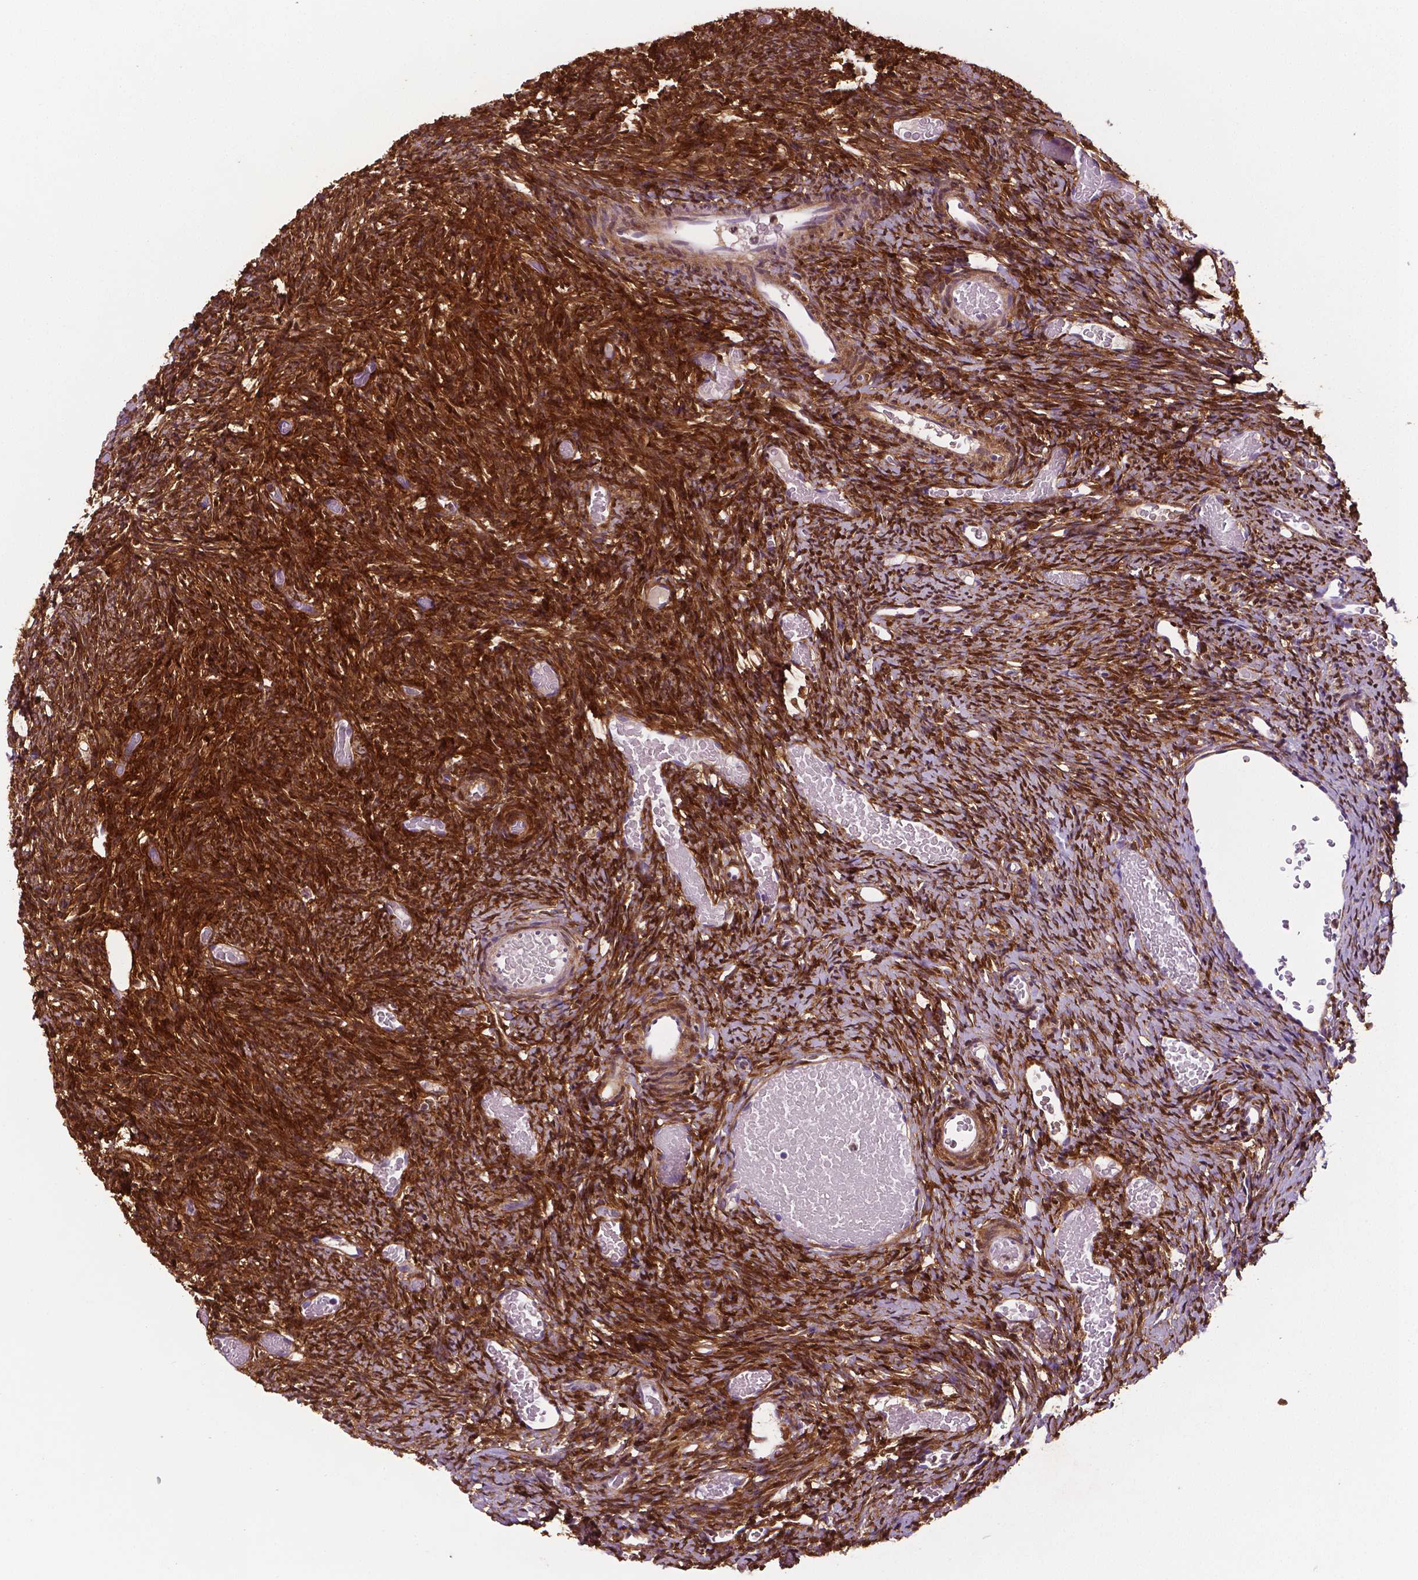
{"staining": {"intensity": "strong", "quantity": ">75%", "location": "cytoplasmic/membranous,nuclear"}, "tissue": "ovary", "cell_type": "Ovarian stroma cells", "image_type": "normal", "snomed": [{"axis": "morphology", "description": "Normal tissue, NOS"}, {"axis": "topography", "description": "Ovary"}], "caption": "Unremarkable ovary displays strong cytoplasmic/membranous,nuclear staining in approximately >75% of ovarian stroma cells (DAB IHC, brown staining for protein, blue staining for nuclei)..", "gene": "PHGDH", "patient": {"sex": "female", "age": 39}}